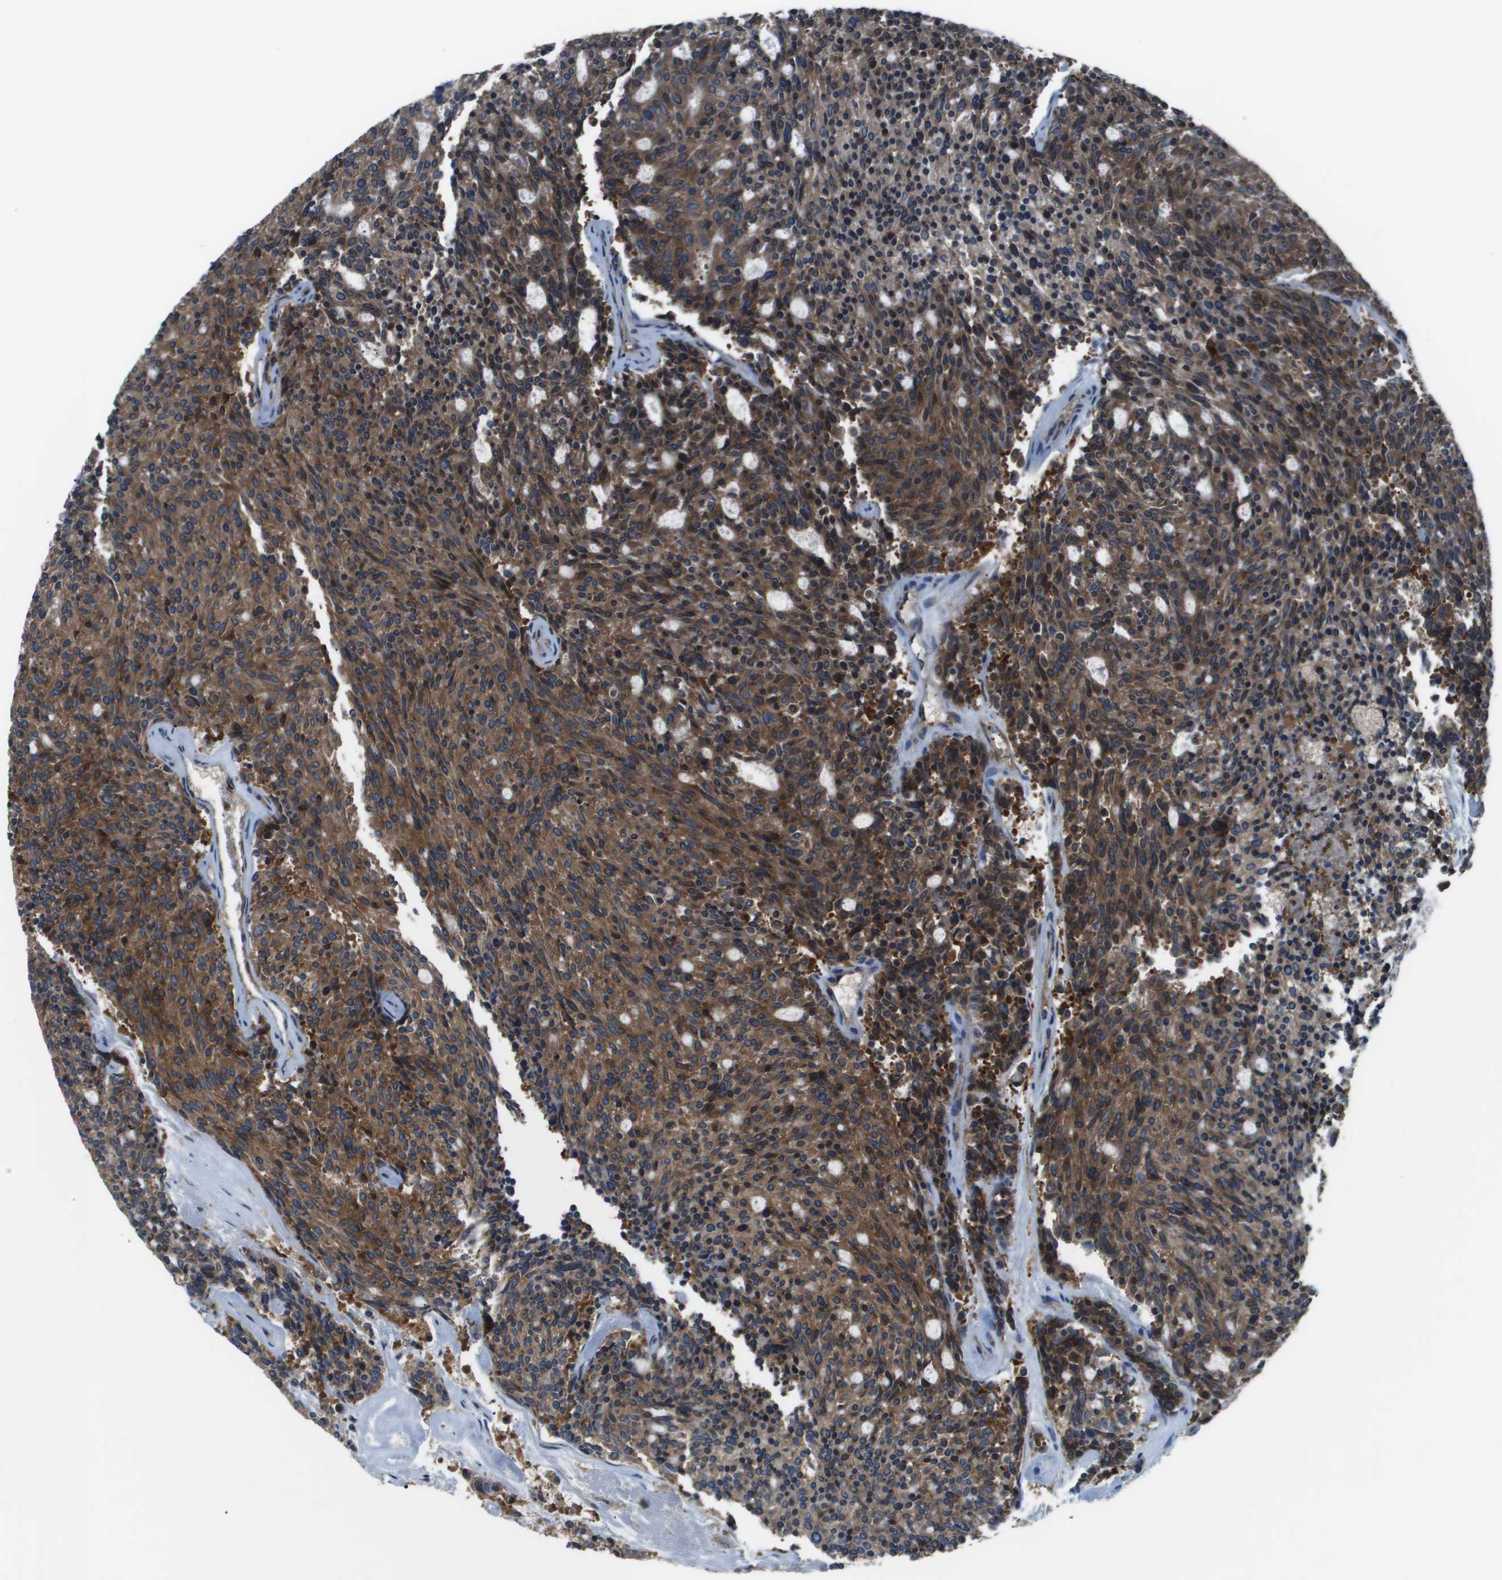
{"staining": {"intensity": "strong", "quantity": ">75%", "location": "cytoplasmic/membranous"}, "tissue": "carcinoid", "cell_type": "Tumor cells", "image_type": "cancer", "snomed": [{"axis": "morphology", "description": "Carcinoid, malignant, NOS"}, {"axis": "topography", "description": "Pancreas"}], "caption": "An image of human carcinoid stained for a protein displays strong cytoplasmic/membranous brown staining in tumor cells.", "gene": "EIF3B", "patient": {"sex": "female", "age": 54}}